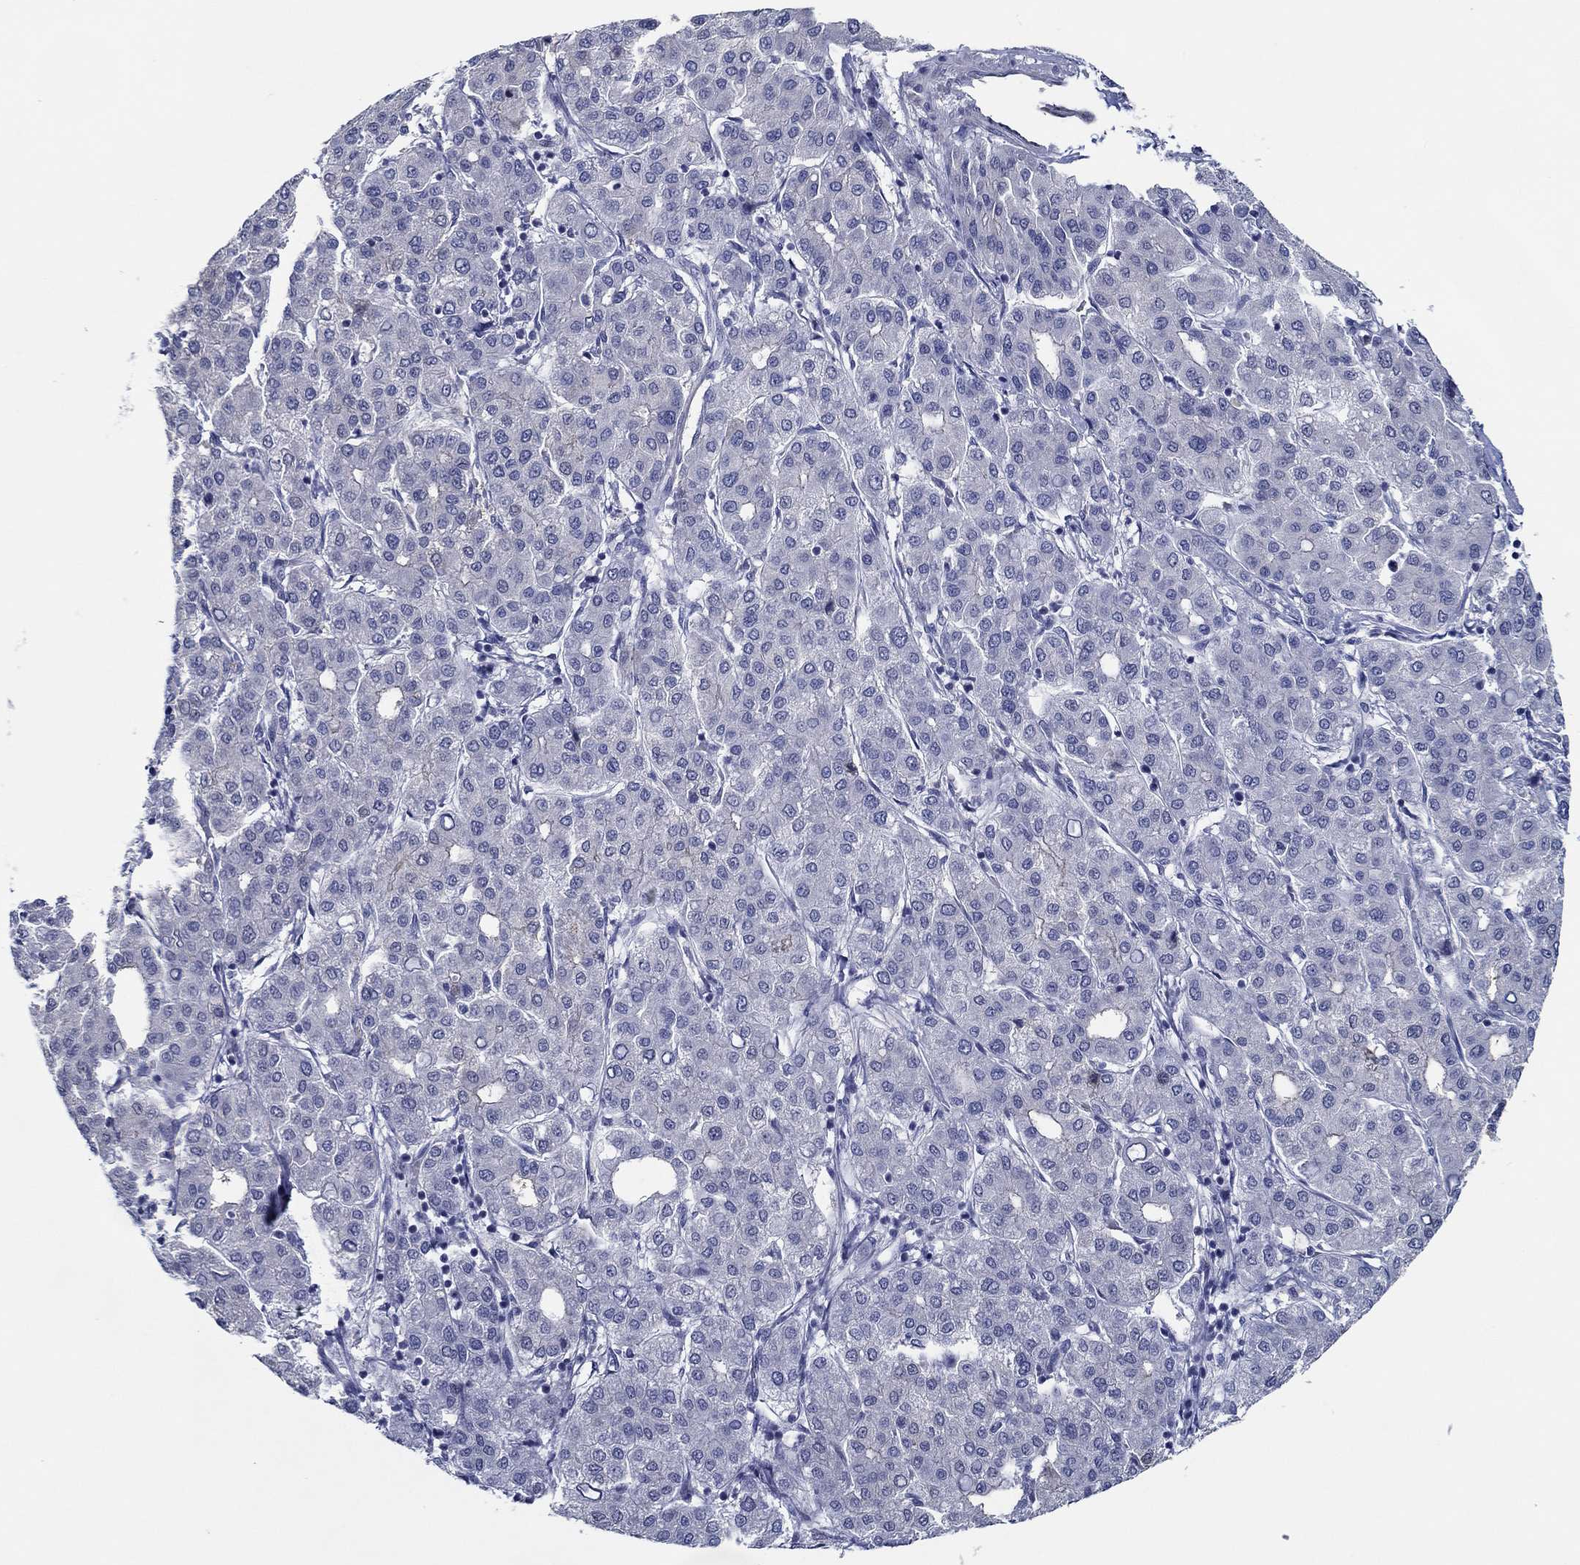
{"staining": {"intensity": "negative", "quantity": "none", "location": "none"}, "tissue": "liver cancer", "cell_type": "Tumor cells", "image_type": "cancer", "snomed": [{"axis": "morphology", "description": "Carcinoma, Hepatocellular, NOS"}, {"axis": "topography", "description": "Liver"}], "caption": "An immunohistochemistry photomicrograph of liver hepatocellular carcinoma is shown. There is no staining in tumor cells of liver hepatocellular carcinoma. Nuclei are stained in blue.", "gene": "SLC34A1", "patient": {"sex": "male", "age": 65}}